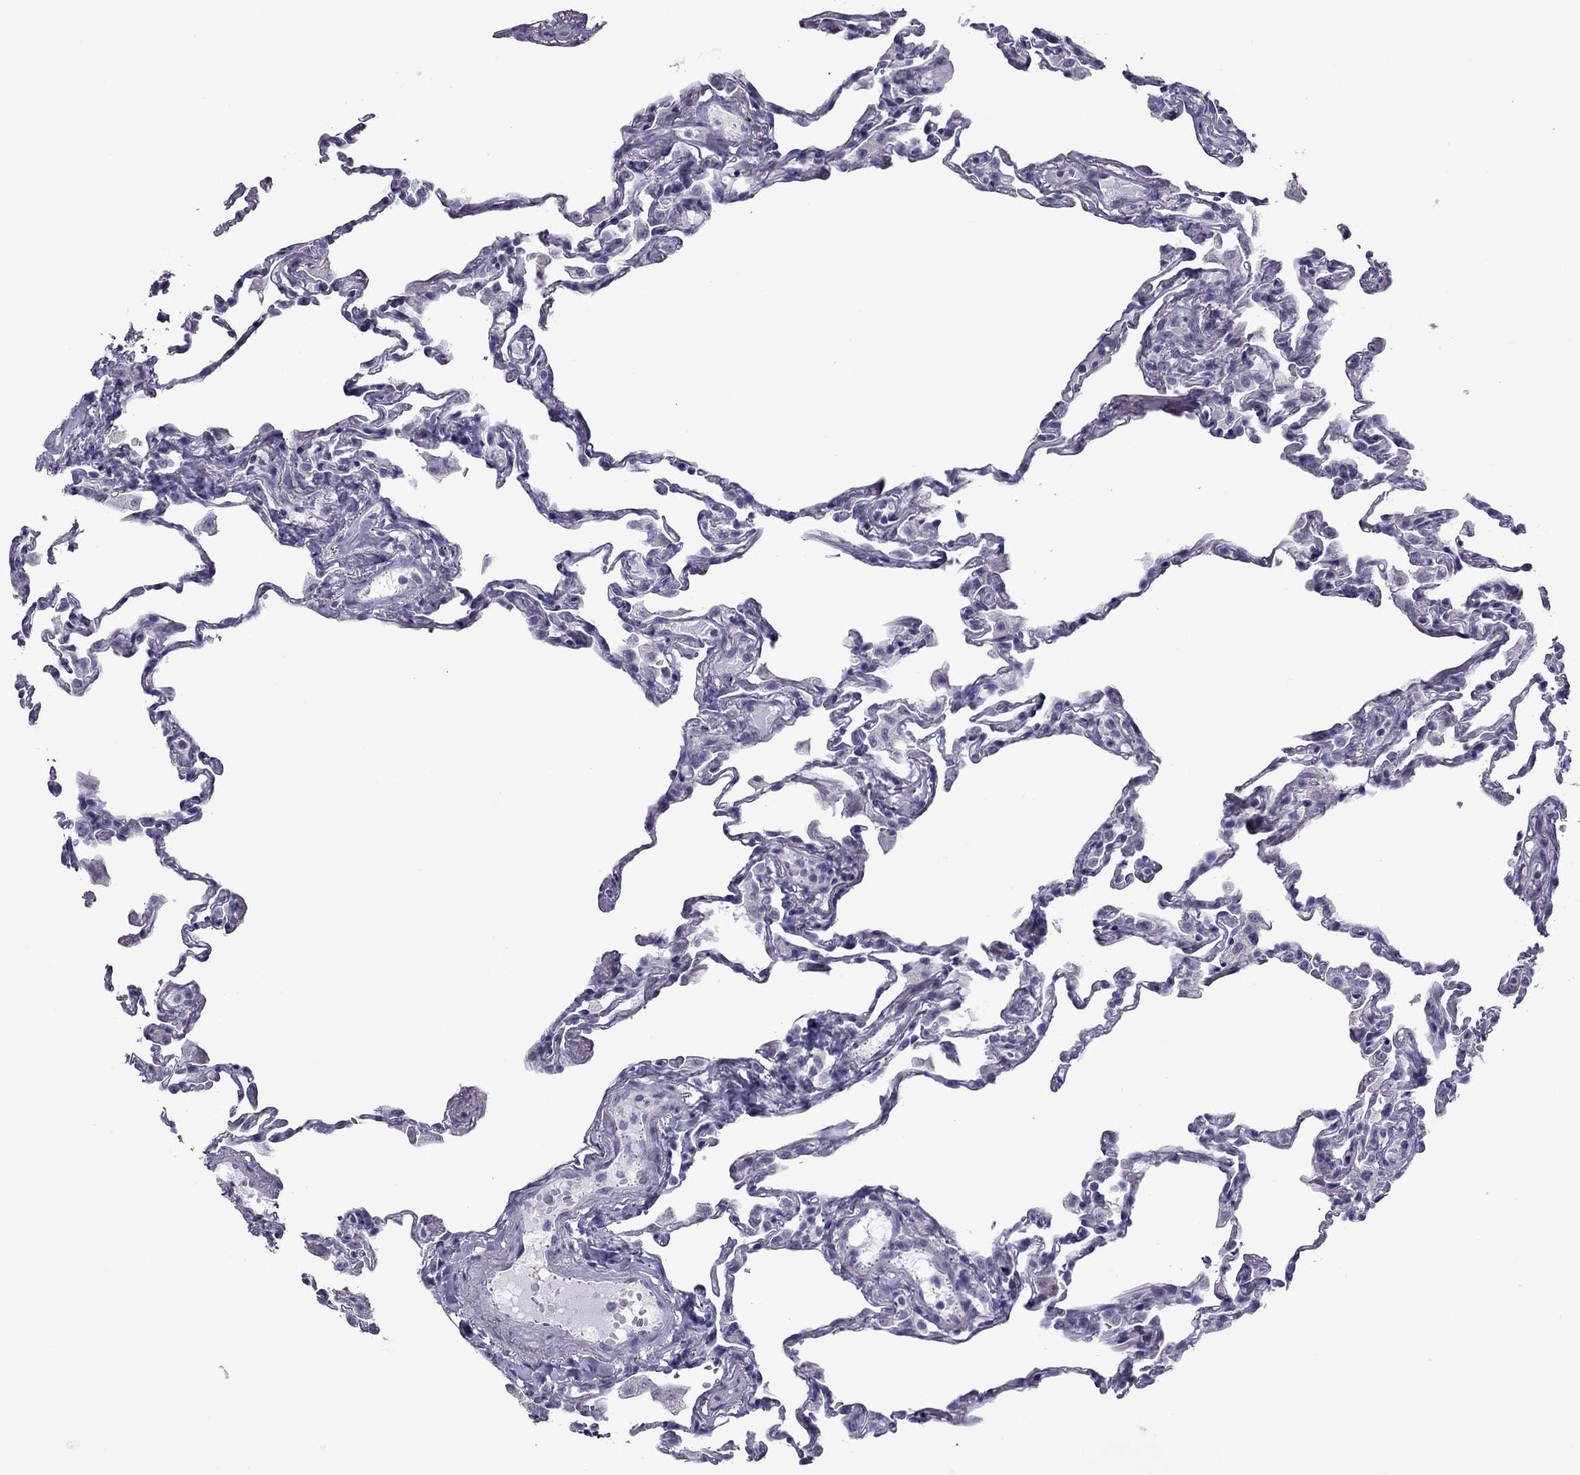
{"staining": {"intensity": "negative", "quantity": "none", "location": "none"}, "tissue": "lung", "cell_type": "Alveolar cells", "image_type": "normal", "snomed": [{"axis": "morphology", "description": "Normal tissue, NOS"}, {"axis": "topography", "description": "Lung"}], "caption": "Photomicrograph shows no protein staining in alveolar cells of unremarkable lung.", "gene": "TEX14", "patient": {"sex": "female", "age": 57}}